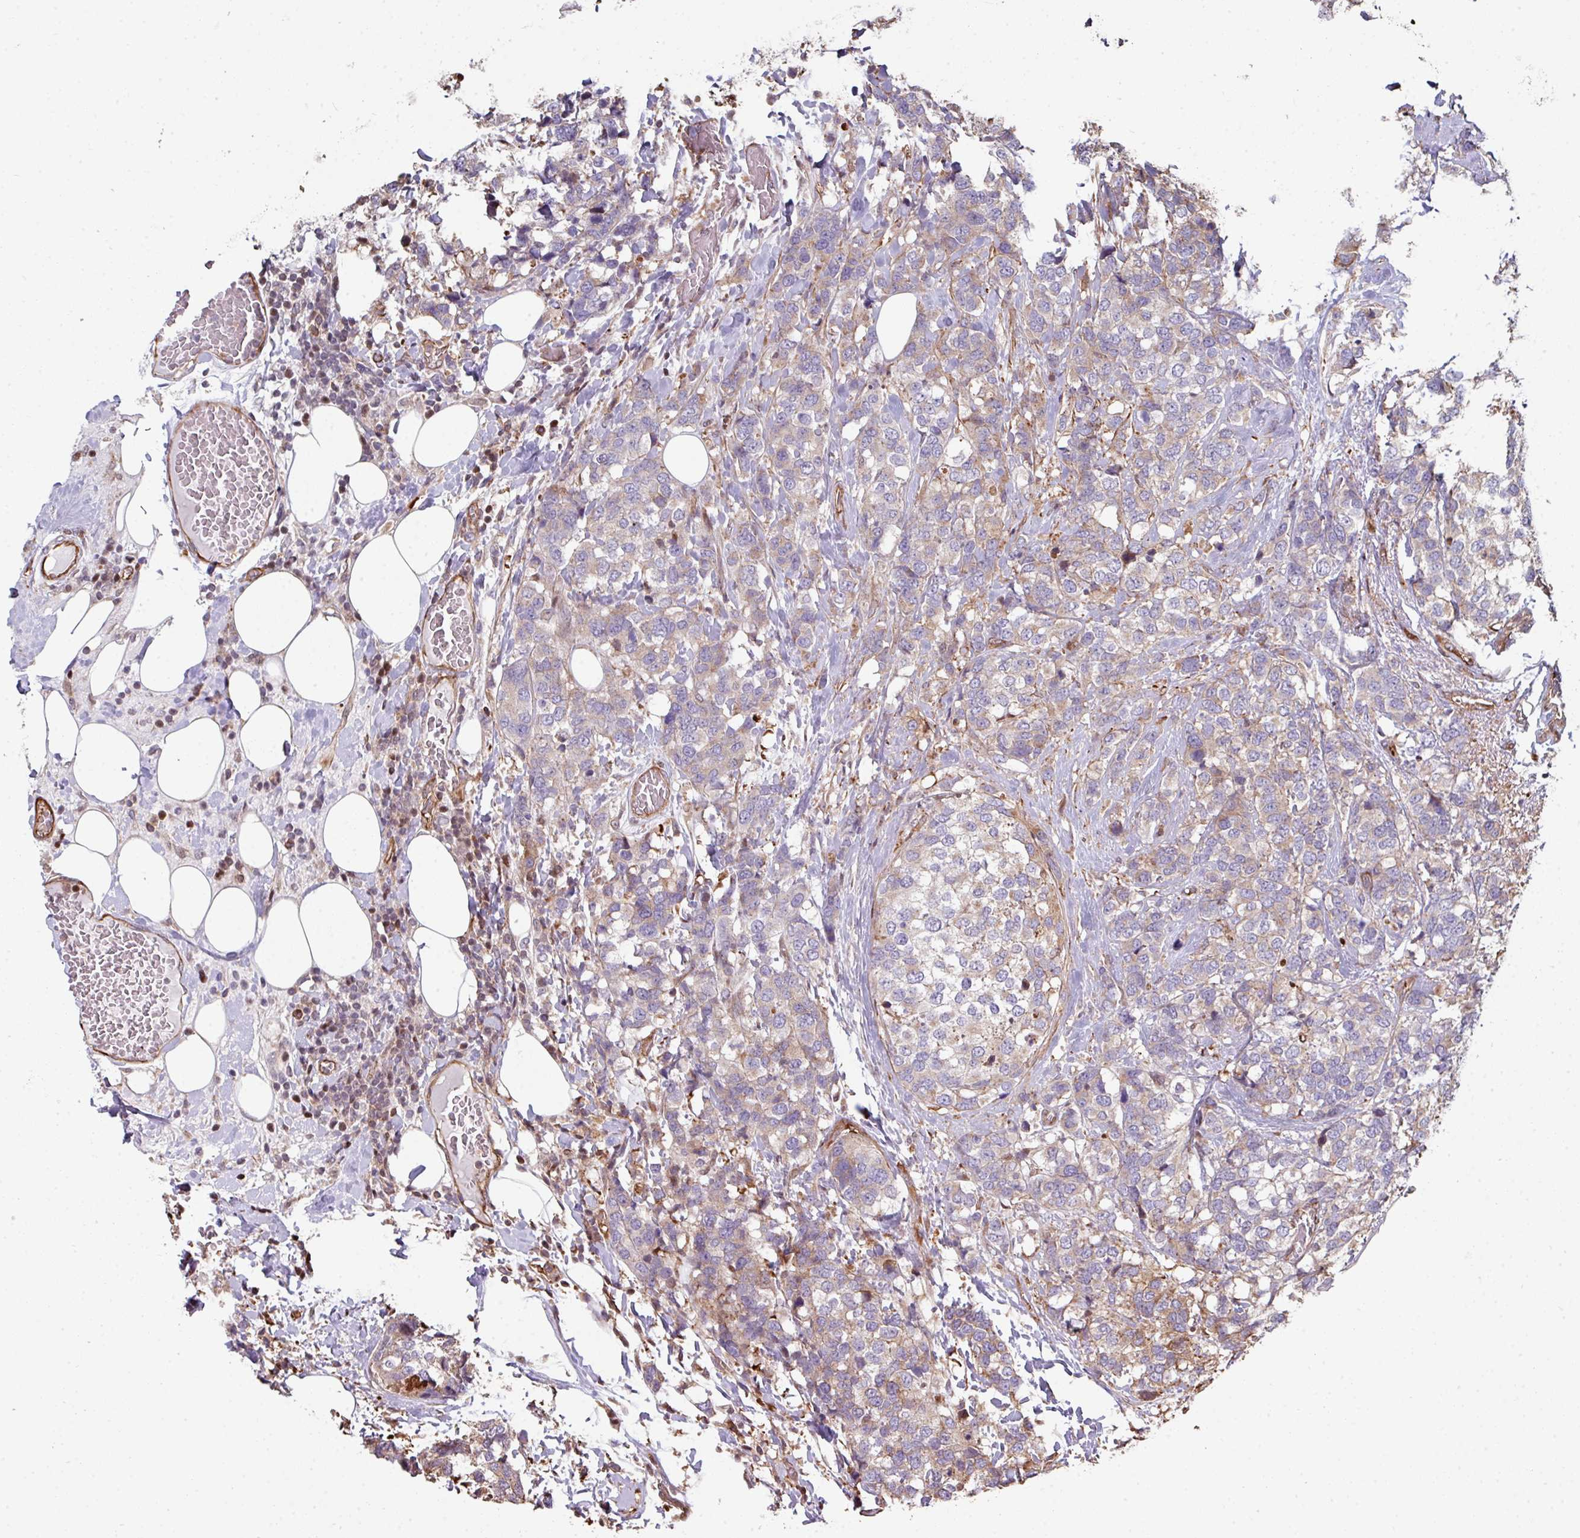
{"staining": {"intensity": "moderate", "quantity": "<25%", "location": "cytoplasmic/membranous"}, "tissue": "breast cancer", "cell_type": "Tumor cells", "image_type": "cancer", "snomed": [{"axis": "morphology", "description": "Lobular carcinoma"}, {"axis": "topography", "description": "Breast"}], "caption": "Human lobular carcinoma (breast) stained for a protein (brown) exhibits moderate cytoplasmic/membranous positive staining in approximately <25% of tumor cells.", "gene": "ANO9", "patient": {"sex": "female", "age": 59}}